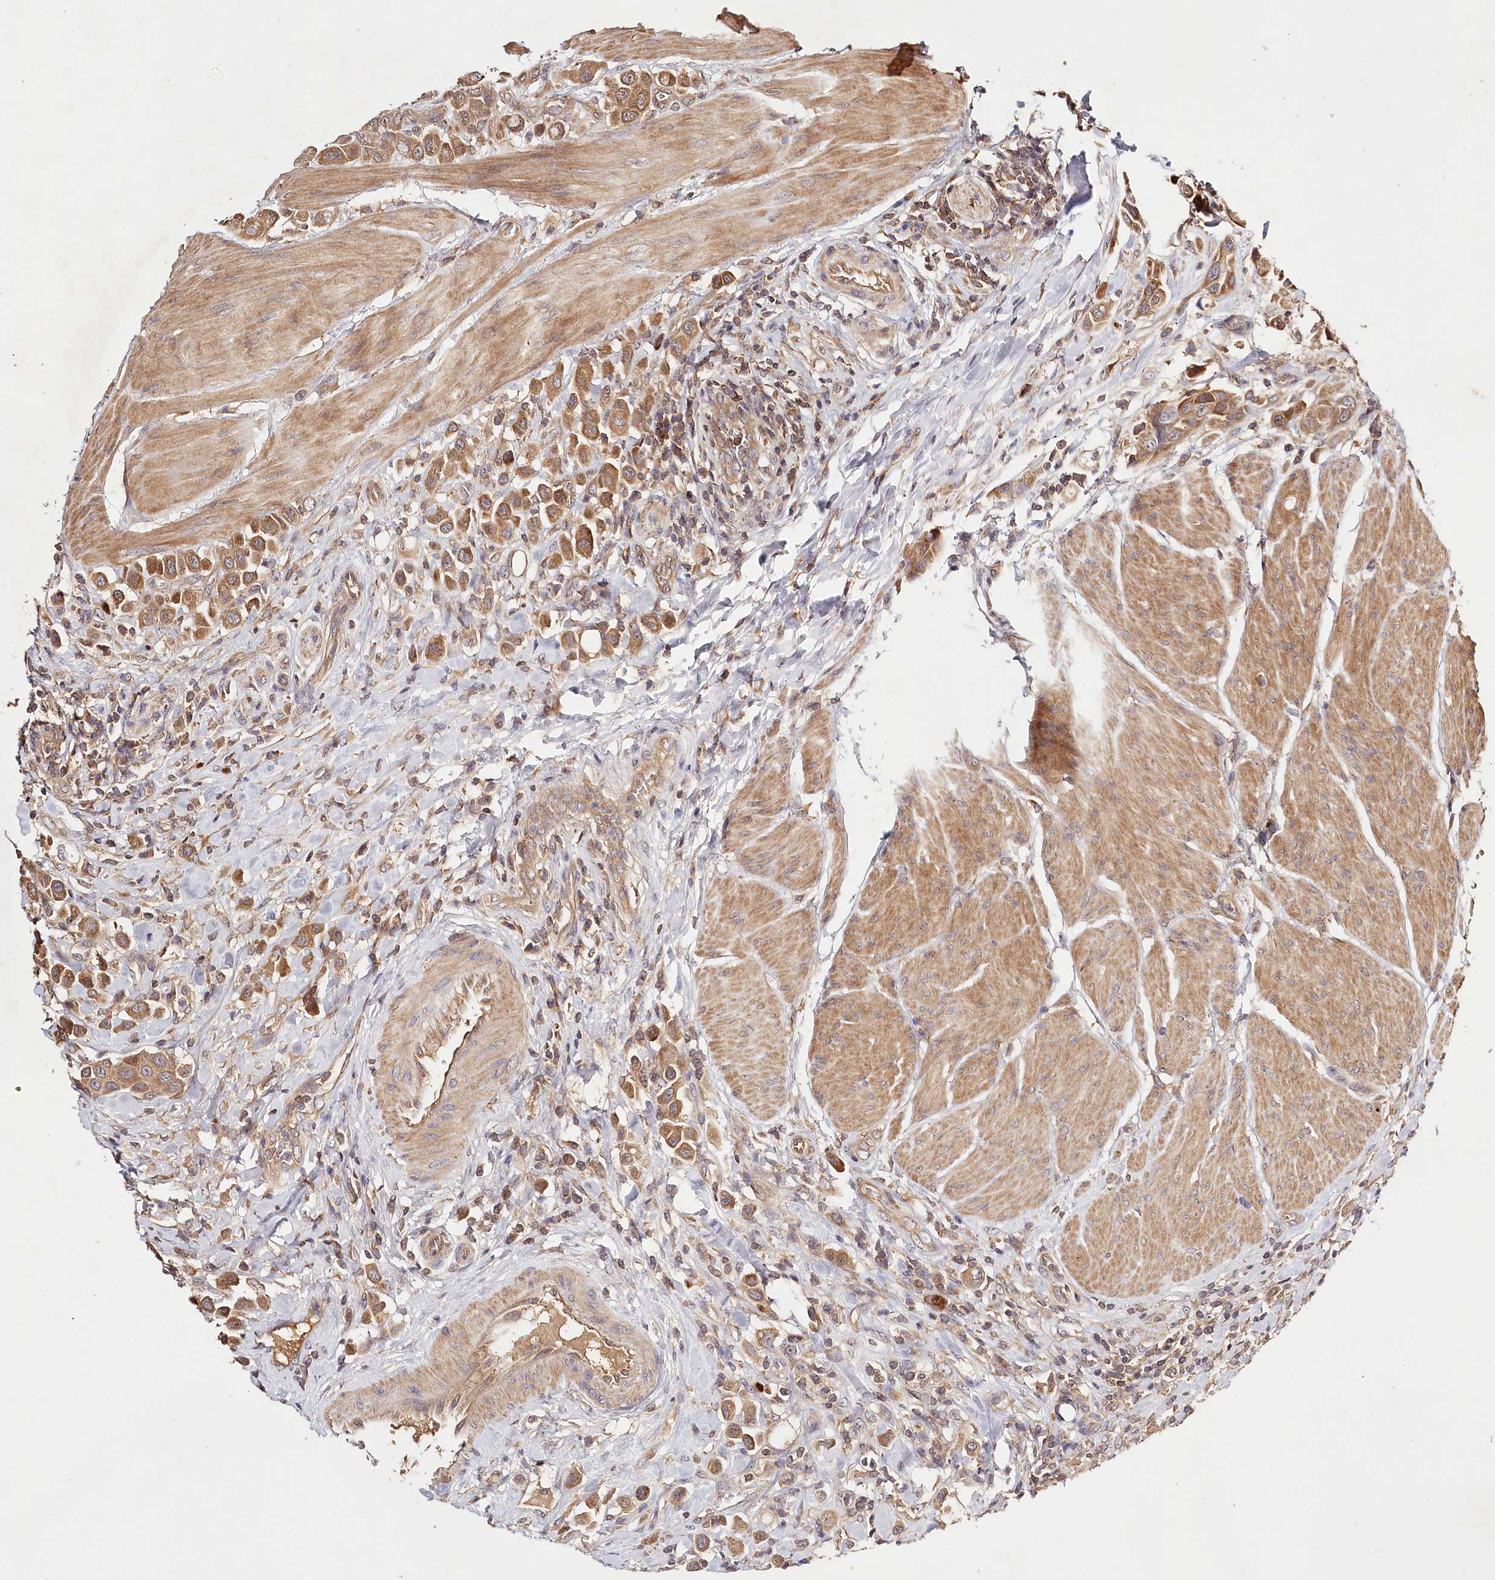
{"staining": {"intensity": "moderate", "quantity": ">75%", "location": "cytoplasmic/membranous"}, "tissue": "urothelial cancer", "cell_type": "Tumor cells", "image_type": "cancer", "snomed": [{"axis": "morphology", "description": "Urothelial carcinoma, High grade"}, {"axis": "topography", "description": "Urinary bladder"}], "caption": "Immunohistochemical staining of high-grade urothelial carcinoma exhibits medium levels of moderate cytoplasmic/membranous staining in about >75% of tumor cells.", "gene": "LSS", "patient": {"sex": "male", "age": 50}}